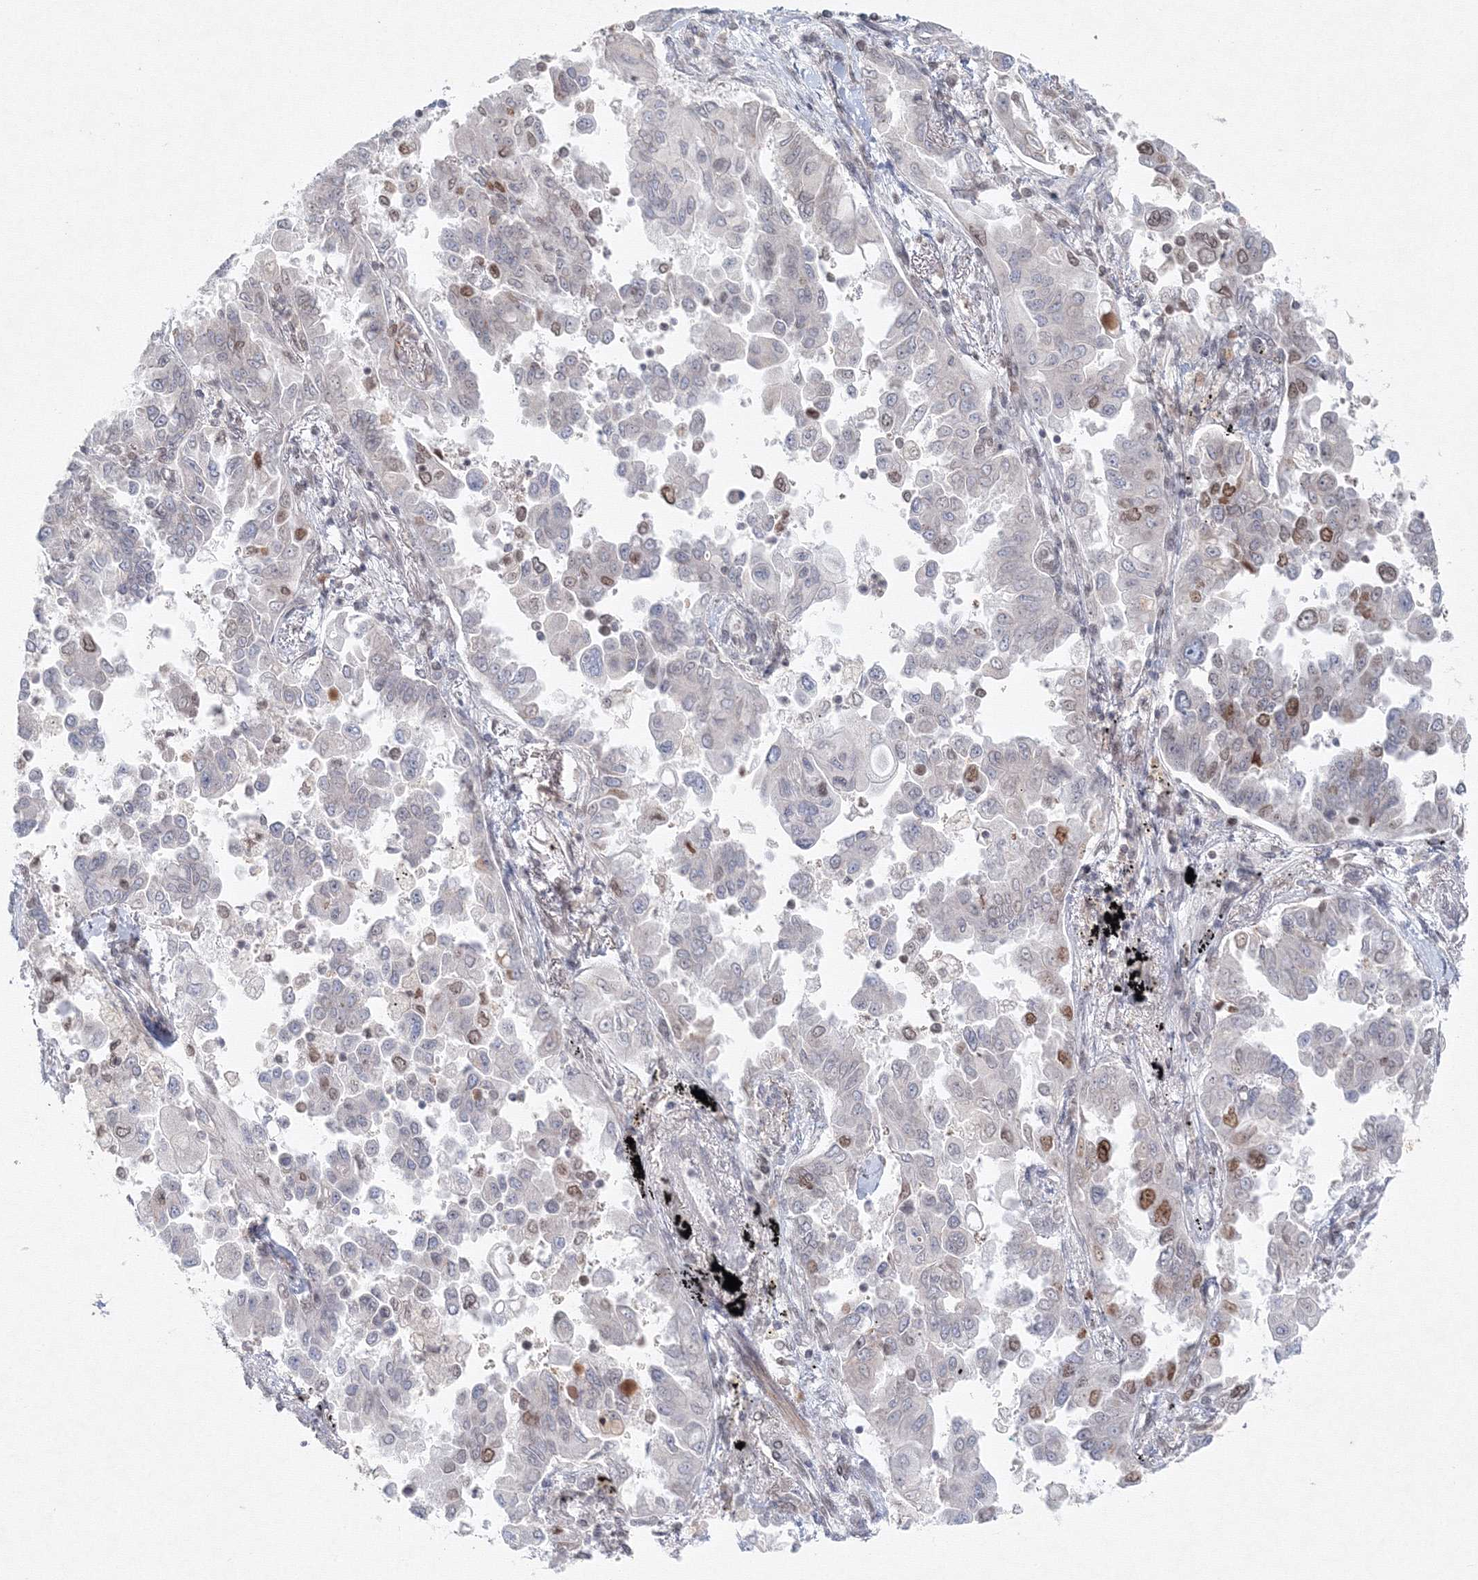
{"staining": {"intensity": "moderate", "quantity": "25%-75%", "location": "cytoplasmic/membranous,nuclear"}, "tissue": "lung cancer", "cell_type": "Tumor cells", "image_type": "cancer", "snomed": [{"axis": "morphology", "description": "Adenocarcinoma, NOS"}, {"axis": "topography", "description": "Lung"}], "caption": "Human lung cancer (adenocarcinoma) stained for a protein (brown) shows moderate cytoplasmic/membranous and nuclear positive expression in approximately 25%-75% of tumor cells.", "gene": "KIF4A", "patient": {"sex": "female", "age": 67}}